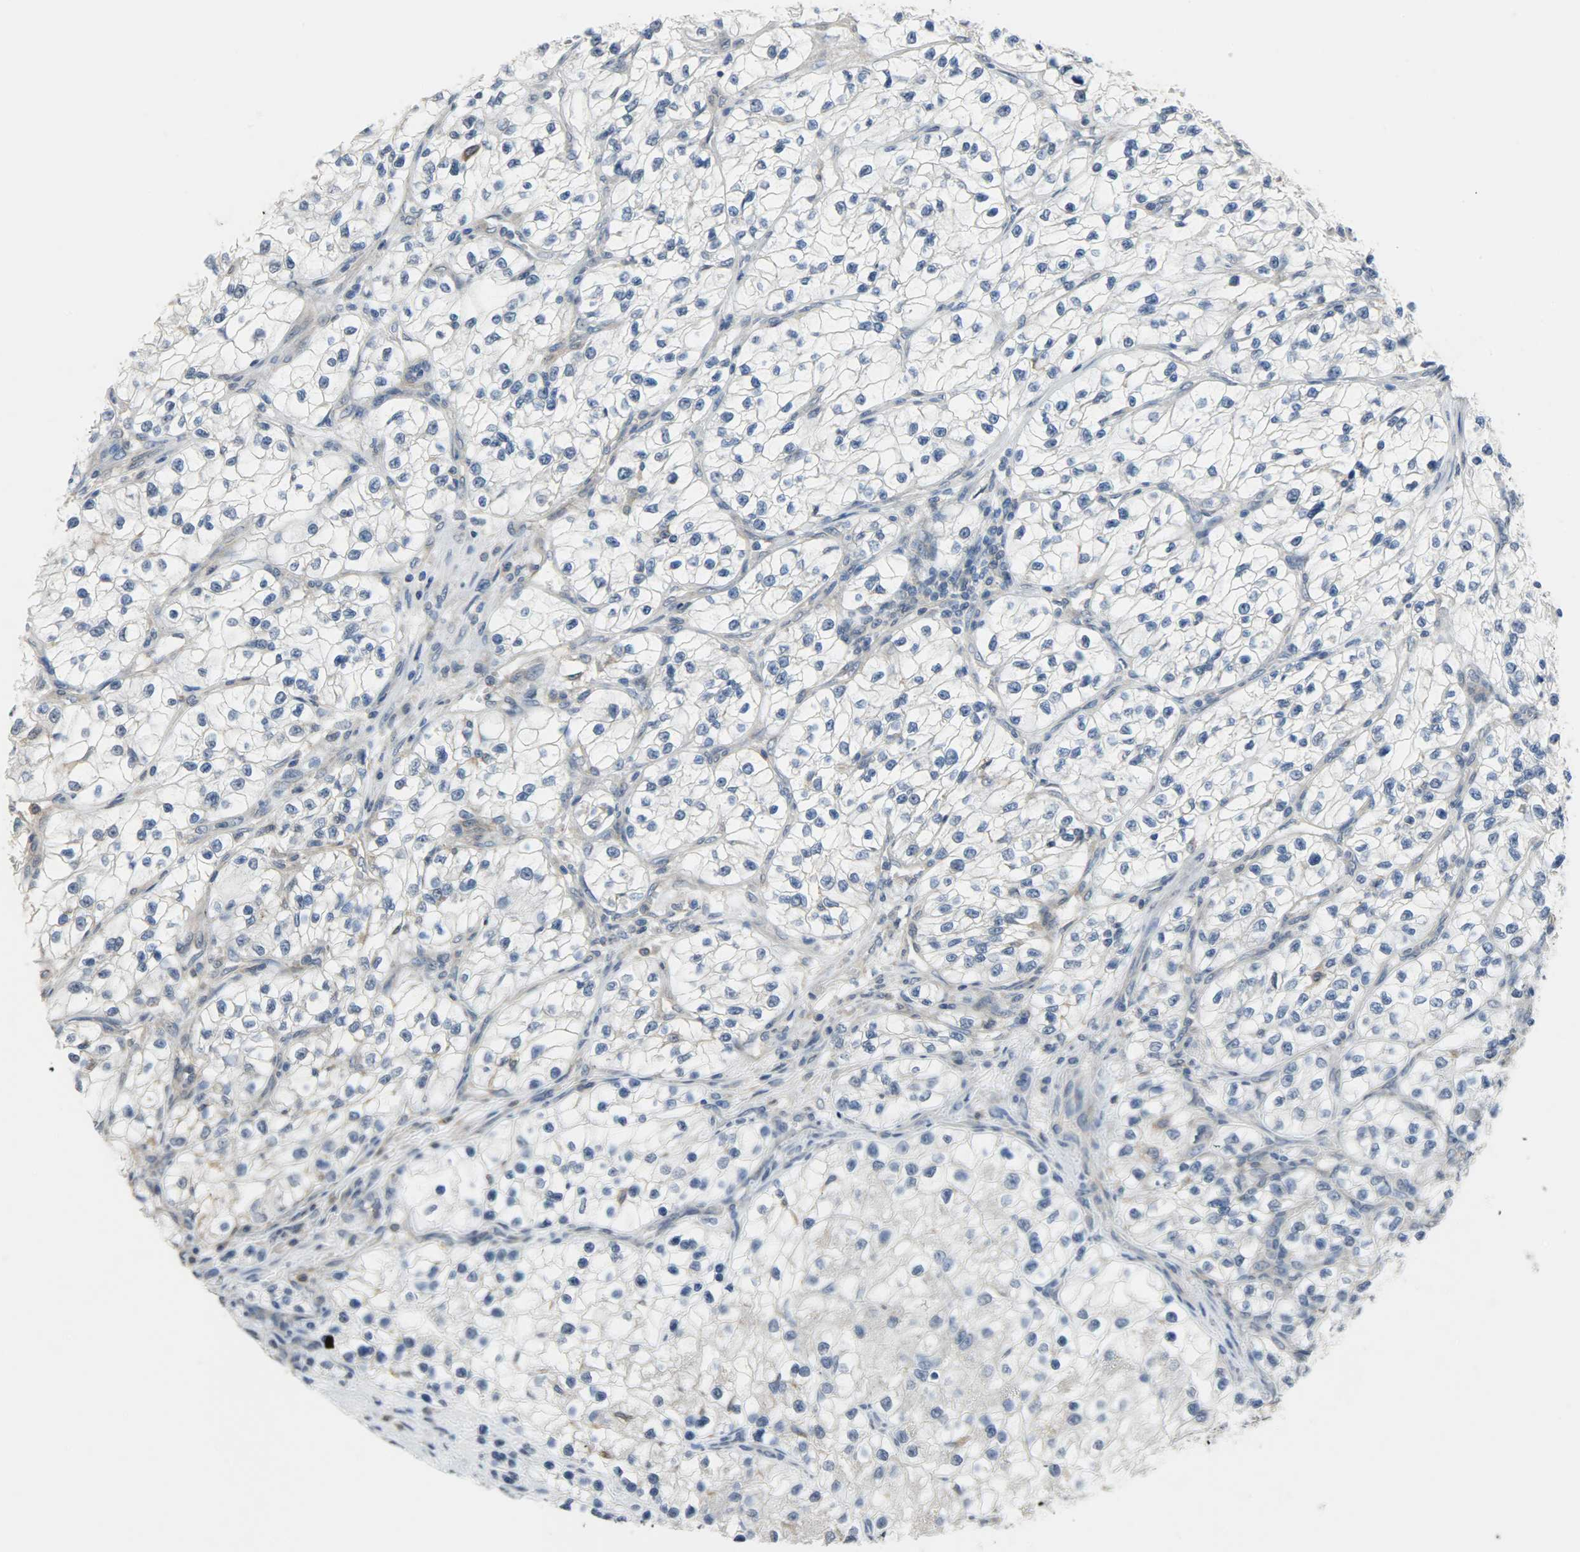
{"staining": {"intensity": "negative", "quantity": "none", "location": "none"}, "tissue": "renal cancer", "cell_type": "Tumor cells", "image_type": "cancer", "snomed": [{"axis": "morphology", "description": "Adenocarcinoma, NOS"}, {"axis": "topography", "description": "Kidney"}], "caption": "There is no significant expression in tumor cells of renal cancer. Nuclei are stained in blue.", "gene": "TRIM21", "patient": {"sex": "female", "age": 57}}